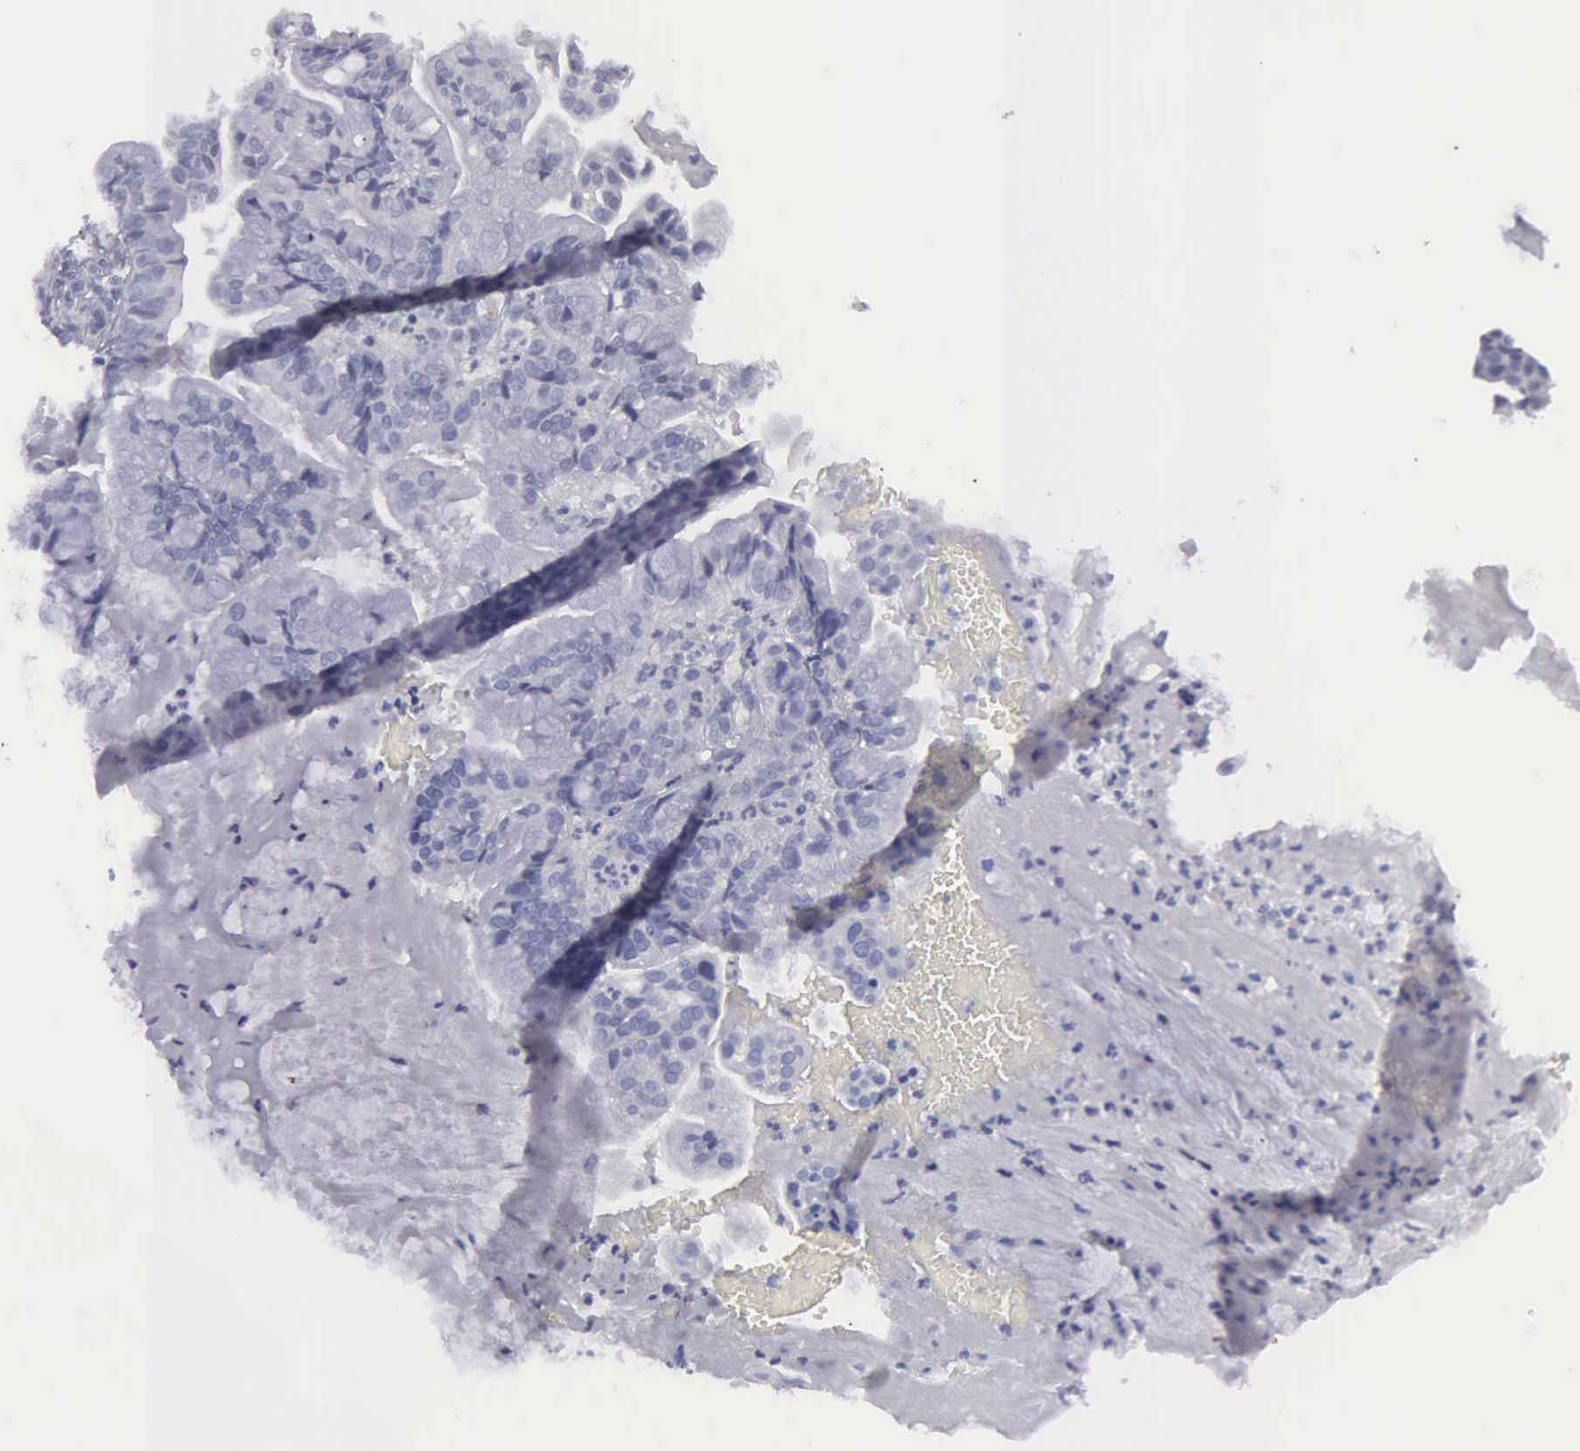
{"staining": {"intensity": "negative", "quantity": "none", "location": "none"}, "tissue": "cervical cancer", "cell_type": "Tumor cells", "image_type": "cancer", "snomed": [{"axis": "morphology", "description": "Adenocarcinoma, NOS"}, {"axis": "topography", "description": "Cervix"}], "caption": "A micrograph of human cervical adenocarcinoma is negative for staining in tumor cells.", "gene": "KIAA0586", "patient": {"sex": "female", "age": 41}}